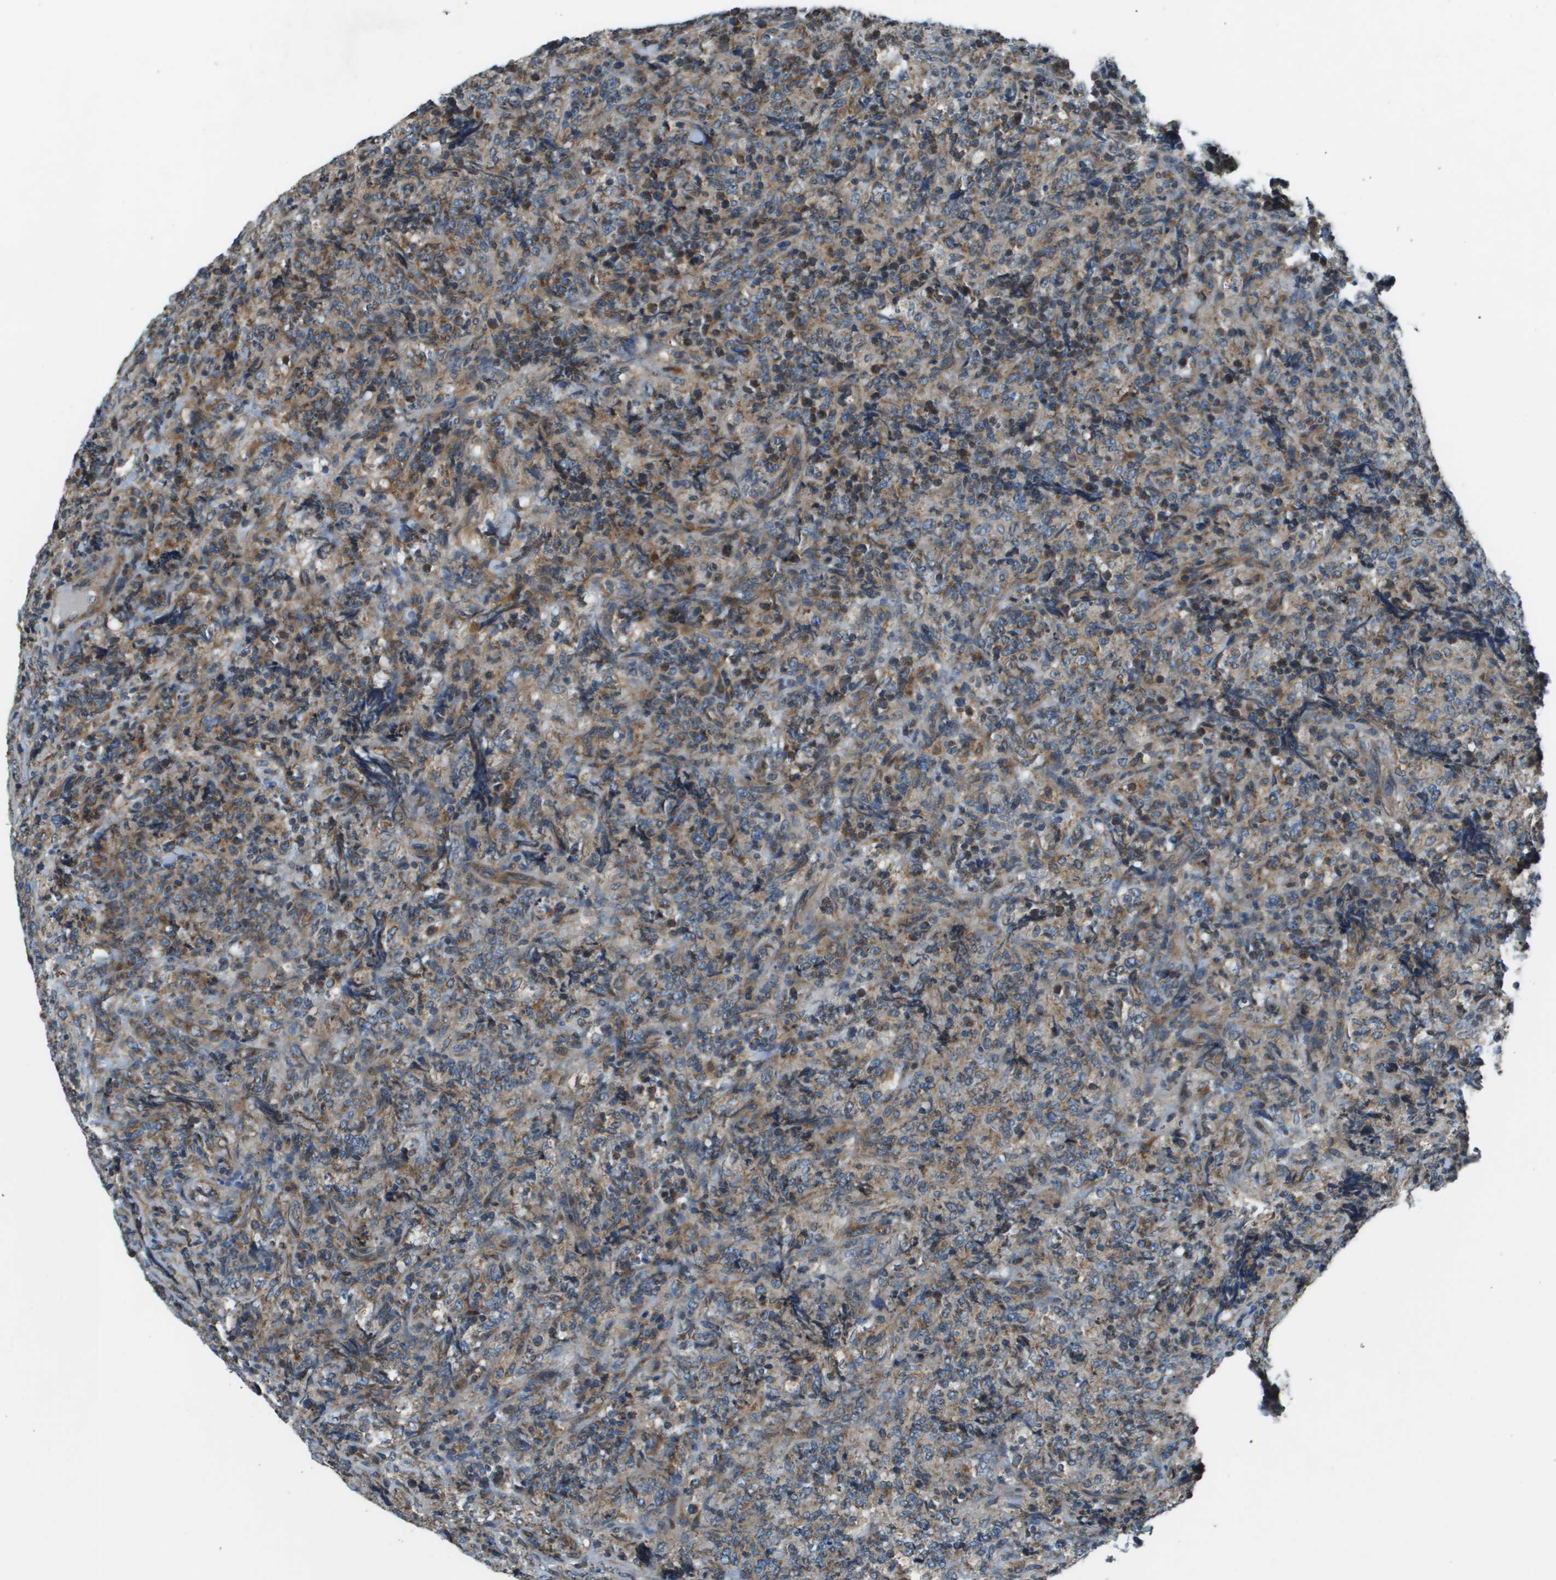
{"staining": {"intensity": "moderate", "quantity": "25%-75%", "location": "cytoplasmic/membranous"}, "tissue": "lymphoma", "cell_type": "Tumor cells", "image_type": "cancer", "snomed": [{"axis": "morphology", "description": "Malignant lymphoma, non-Hodgkin's type, High grade"}, {"axis": "topography", "description": "Tonsil"}], "caption": "Malignant lymphoma, non-Hodgkin's type (high-grade) tissue shows moderate cytoplasmic/membranous staining in about 25%-75% of tumor cells, visualized by immunohistochemistry. The staining is performed using DAB (3,3'-diaminobenzidine) brown chromogen to label protein expression. The nuclei are counter-stained blue using hematoxylin.", "gene": "TMEM51", "patient": {"sex": "female", "age": 36}}